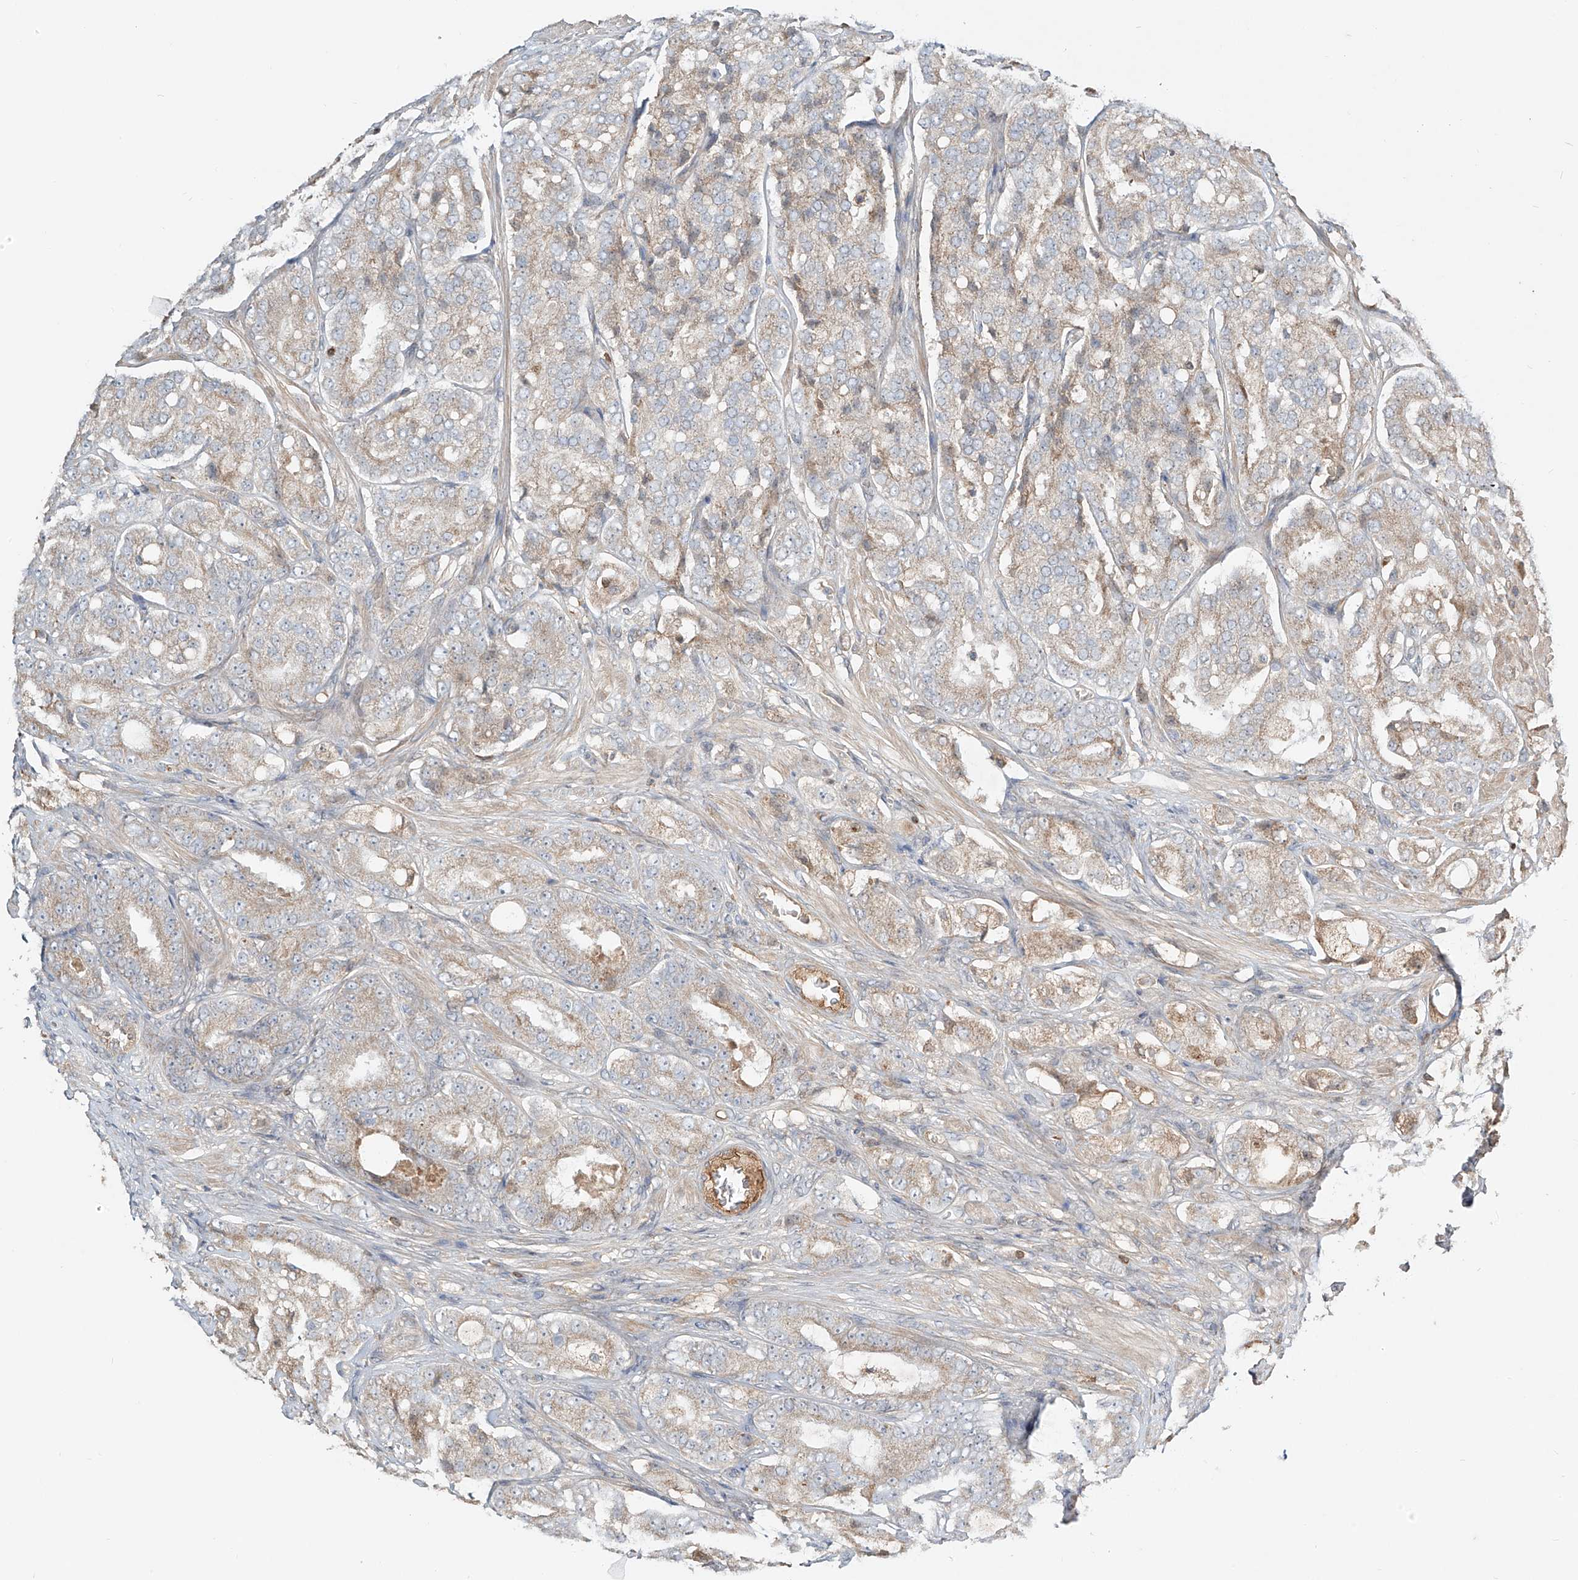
{"staining": {"intensity": "weak", "quantity": "25%-75%", "location": "cytoplasmic/membranous"}, "tissue": "prostate cancer", "cell_type": "Tumor cells", "image_type": "cancer", "snomed": [{"axis": "morphology", "description": "Adenocarcinoma, High grade"}, {"axis": "topography", "description": "Prostate"}], "caption": "Prostate cancer (adenocarcinoma (high-grade)) stained with immunohistochemistry shows weak cytoplasmic/membranous expression in about 25%-75% of tumor cells. Using DAB (3,3'-diaminobenzidine) (brown) and hematoxylin (blue) stains, captured at high magnification using brightfield microscopy.", "gene": "ERO1A", "patient": {"sex": "male", "age": 65}}